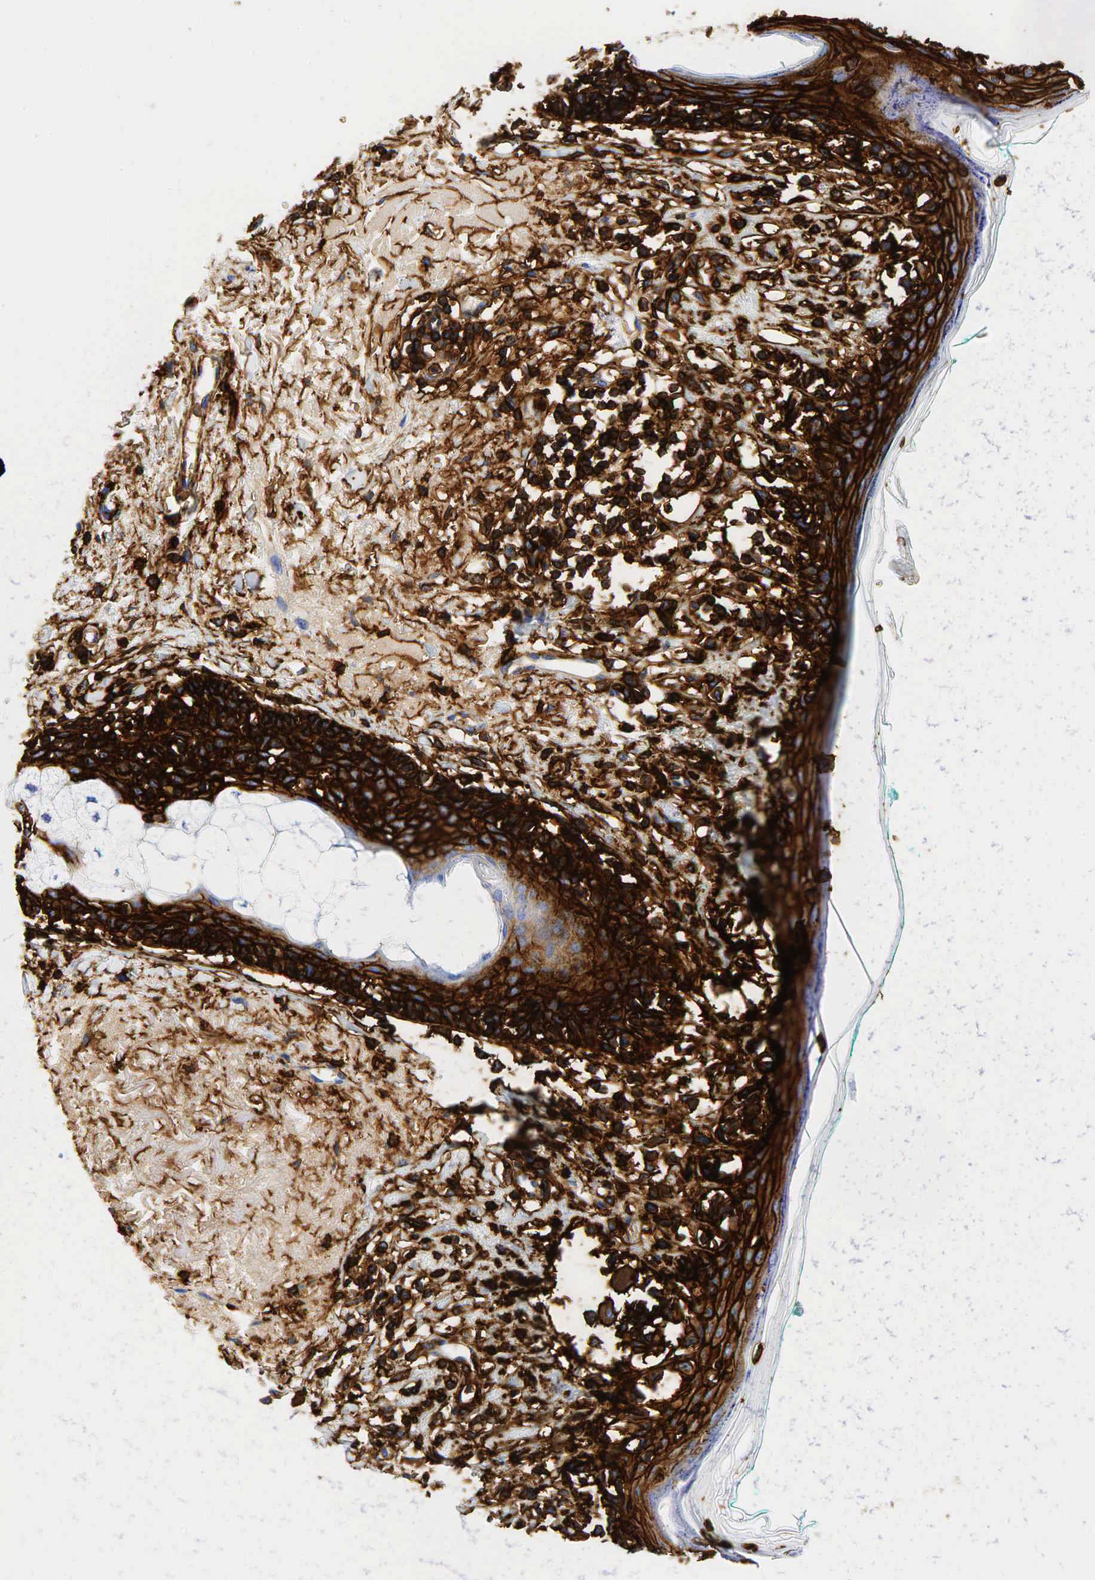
{"staining": {"intensity": "strong", "quantity": ">75%", "location": "cytoplasmic/membranous"}, "tissue": "melanoma", "cell_type": "Tumor cells", "image_type": "cancer", "snomed": [{"axis": "morphology", "description": "Malignant melanoma, NOS"}, {"axis": "topography", "description": "Skin"}], "caption": "The photomicrograph displays immunohistochemical staining of melanoma. There is strong cytoplasmic/membranous positivity is seen in about >75% of tumor cells.", "gene": "CD44", "patient": {"sex": "male", "age": 80}}